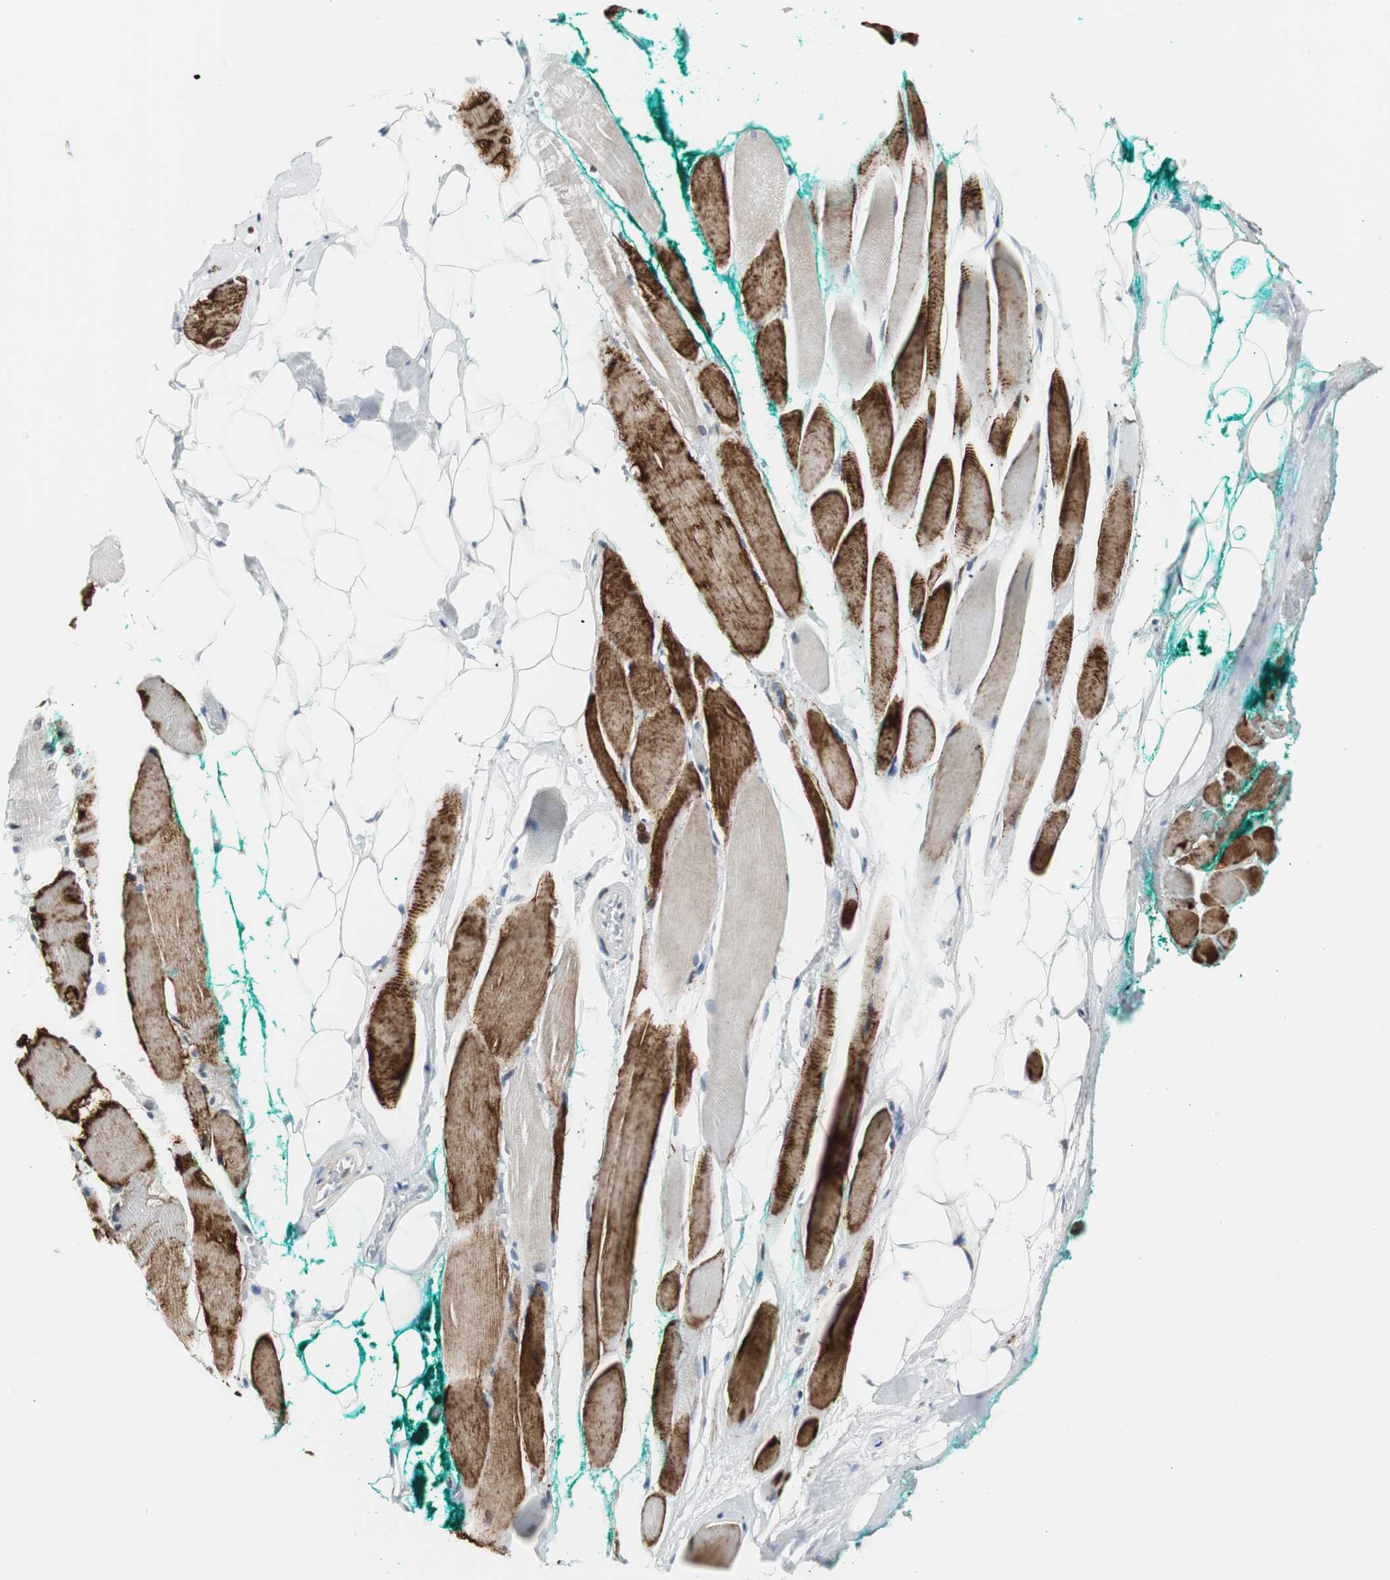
{"staining": {"intensity": "strong", "quantity": "25%-75%", "location": "cytoplasmic/membranous"}, "tissue": "skeletal muscle", "cell_type": "Myocytes", "image_type": "normal", "snomed": [{"axis": "morphology", "description": "Normal tissue, NOS"}, {"axis": "topography", "description": "Skeletal muscle"}, {"axis": "topography", "description": "Peripheral nerve tissue"}], "caption": "High-magnification brightfield microscopy of unremarkable skeletal muscle stained with DAB (3,3'-diaminobenzidine) (brown) and counterstained with hematoxylin (blue). myocytes exhibit strong cytoplasmic/membranous positivity is seen in about25%-75% of cells.", "gene": "RAD1", "patient": {"sex": "female", "age": 84}}